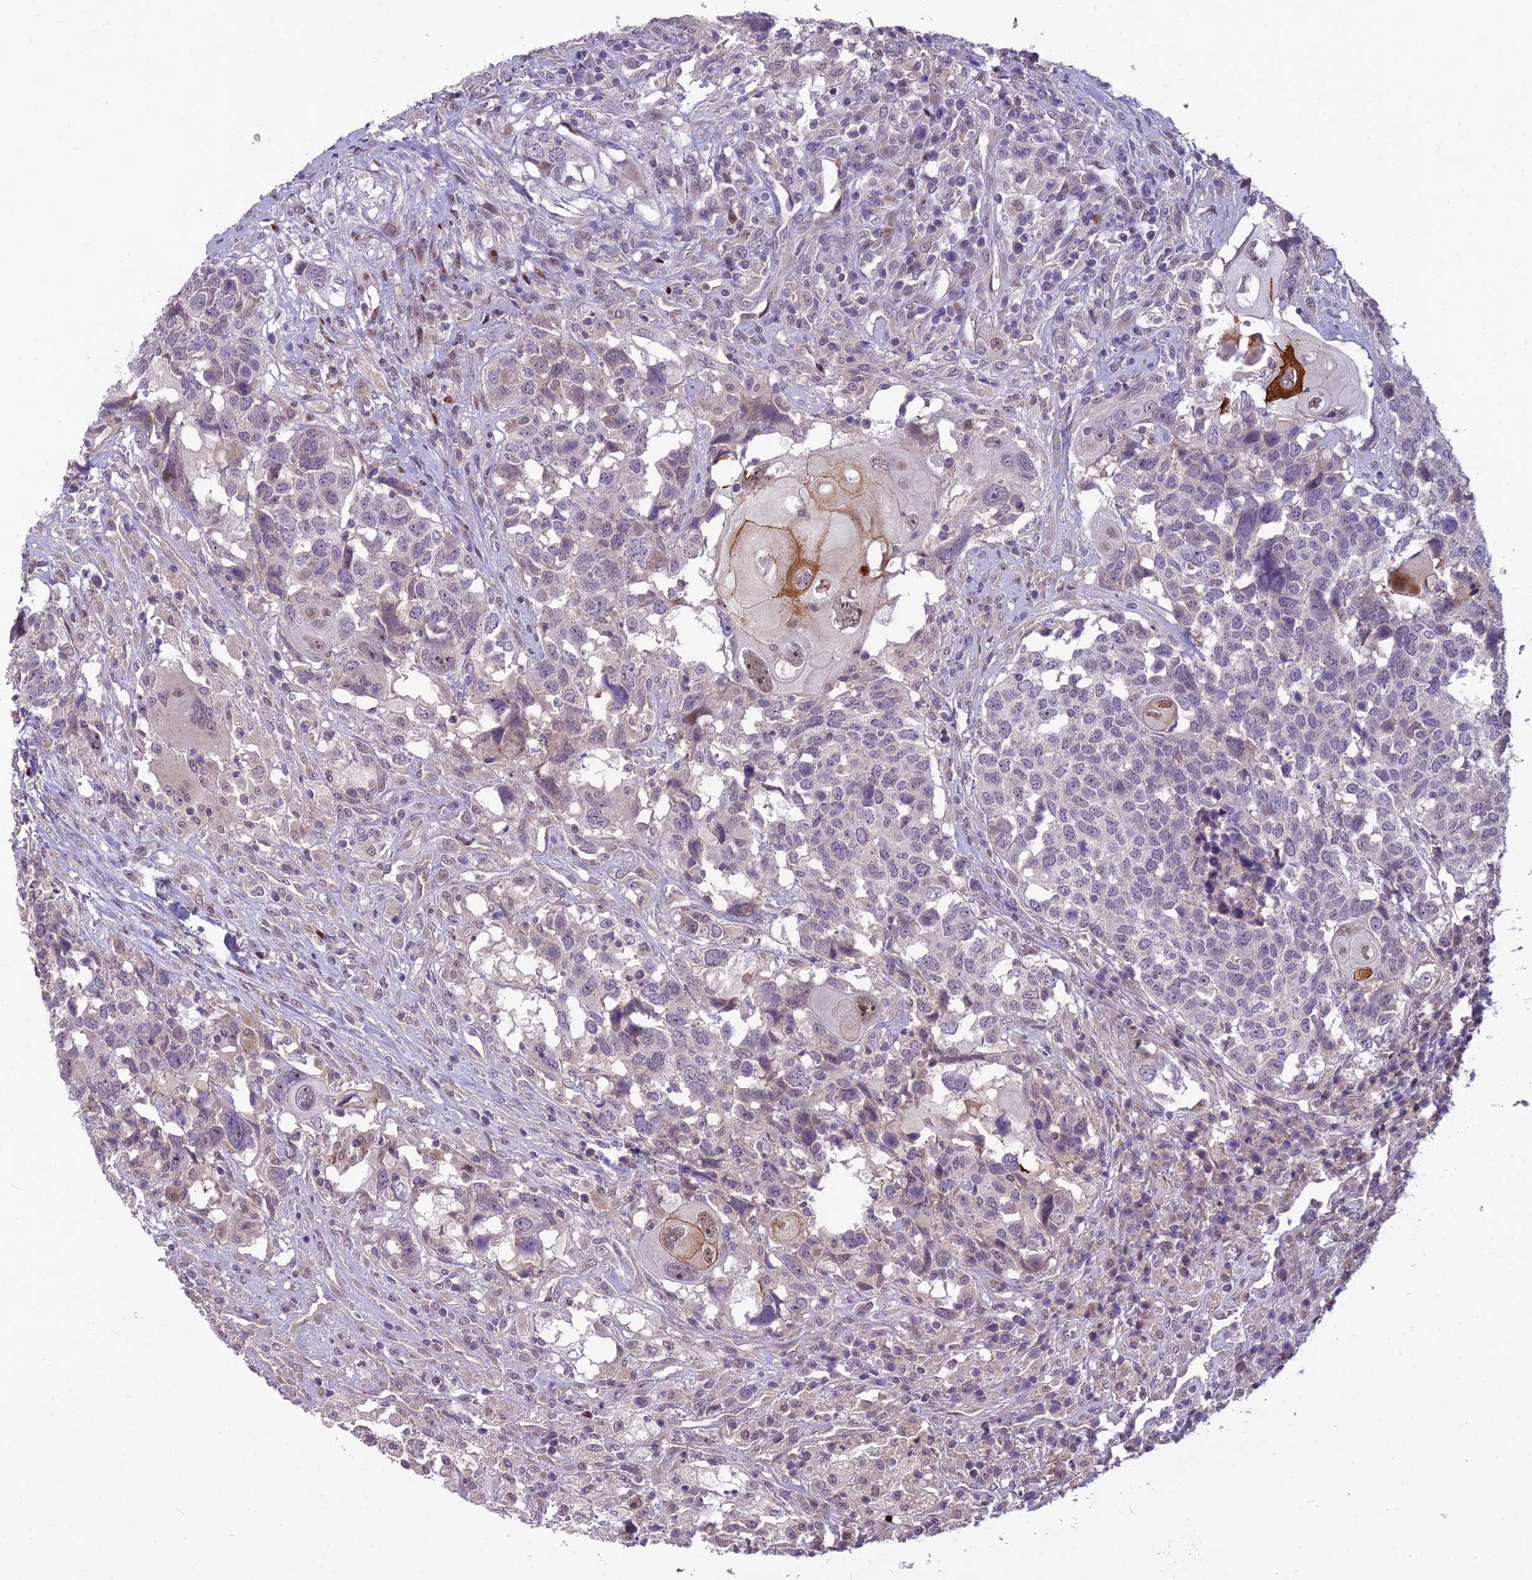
{"staining": {"intensity": "weak", "quantity": "<25%", "location": "nuclear"}, "tissue": "head and neck cancer", "cell_type": "Tumor cells", "image_type": "cancer", "snomed": [{"axis": "morphology", "description": "Squamous cell carcinoma, NOS"}, {"axis": "topography", "description": "Head-Neck"}], "caption": "The immunohistochemistry image has no significant expression in tumor cells of head and neck cancer tissue. (DAB (3,3'-diaminobenzidine) immunohistochemistry visualized using brightfield microscopy, high magnification).", "gene": "AP1M1", "patient": {"sex": "male", "age": 66}}